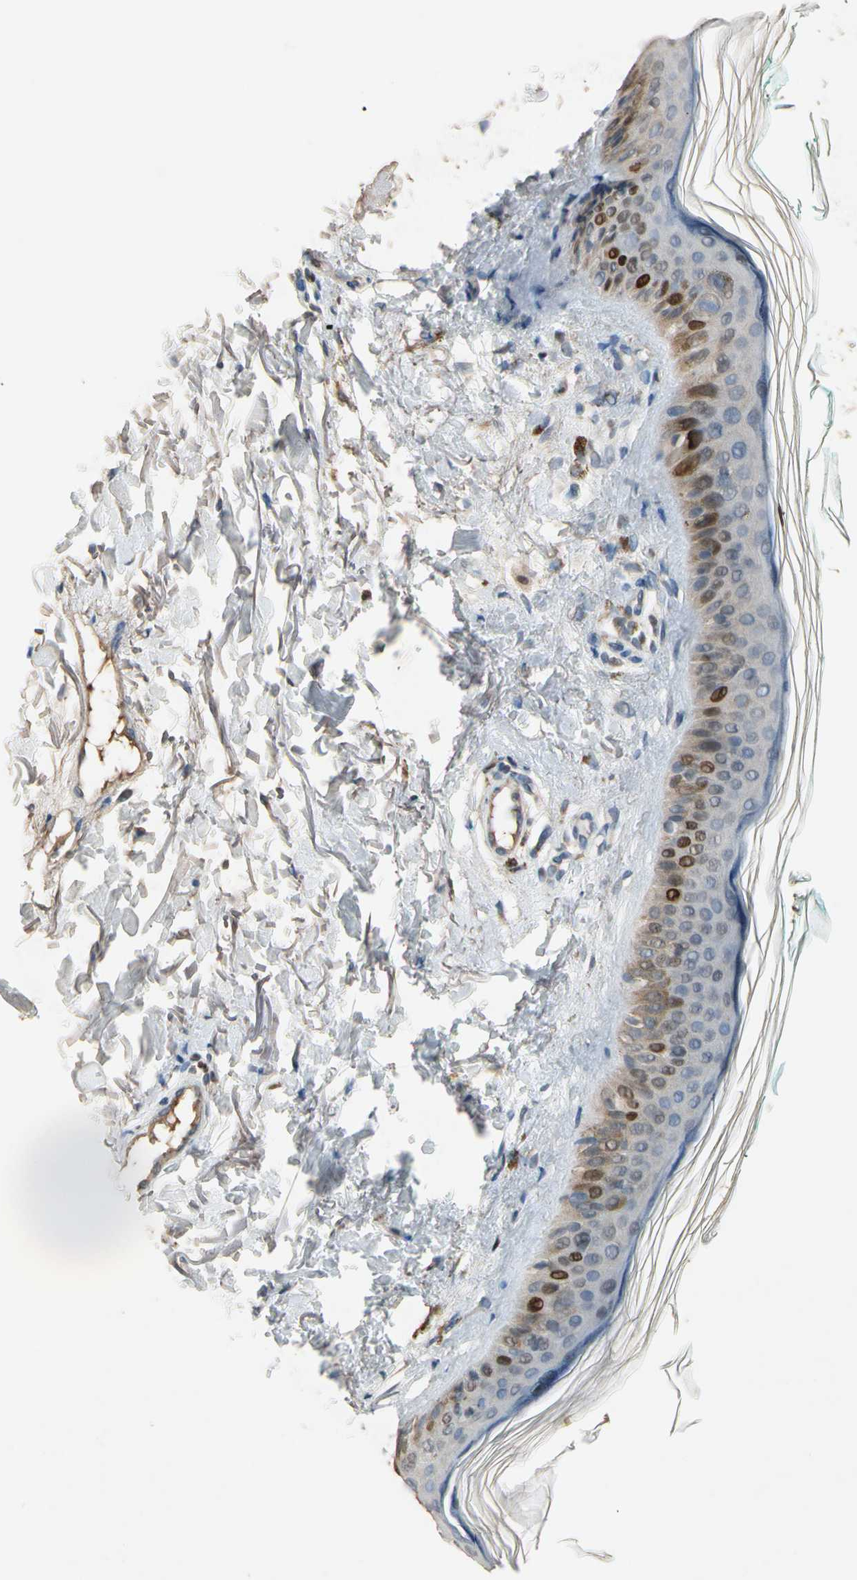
{"staining": {"intensity": "weak", "quantity": ">75%", "location": "cytoplasmic/membranous"}, "tissue": "skin", "cell_type": "Fibroblasts", "image_type": "normal", "snomed": [{"axis": "morphology", "description": "Normal tissue, NOS"}, {"axis": "topography", "description": "Skin"}], "caption": "This histopathology image displays IHC staining of normal human skin, with low weak cytoplasmic/membranous positivity in about >75% of fibroblasts.", "gene": "ZKSCAN3", "patient": {"sex": "male", "age": 71}}